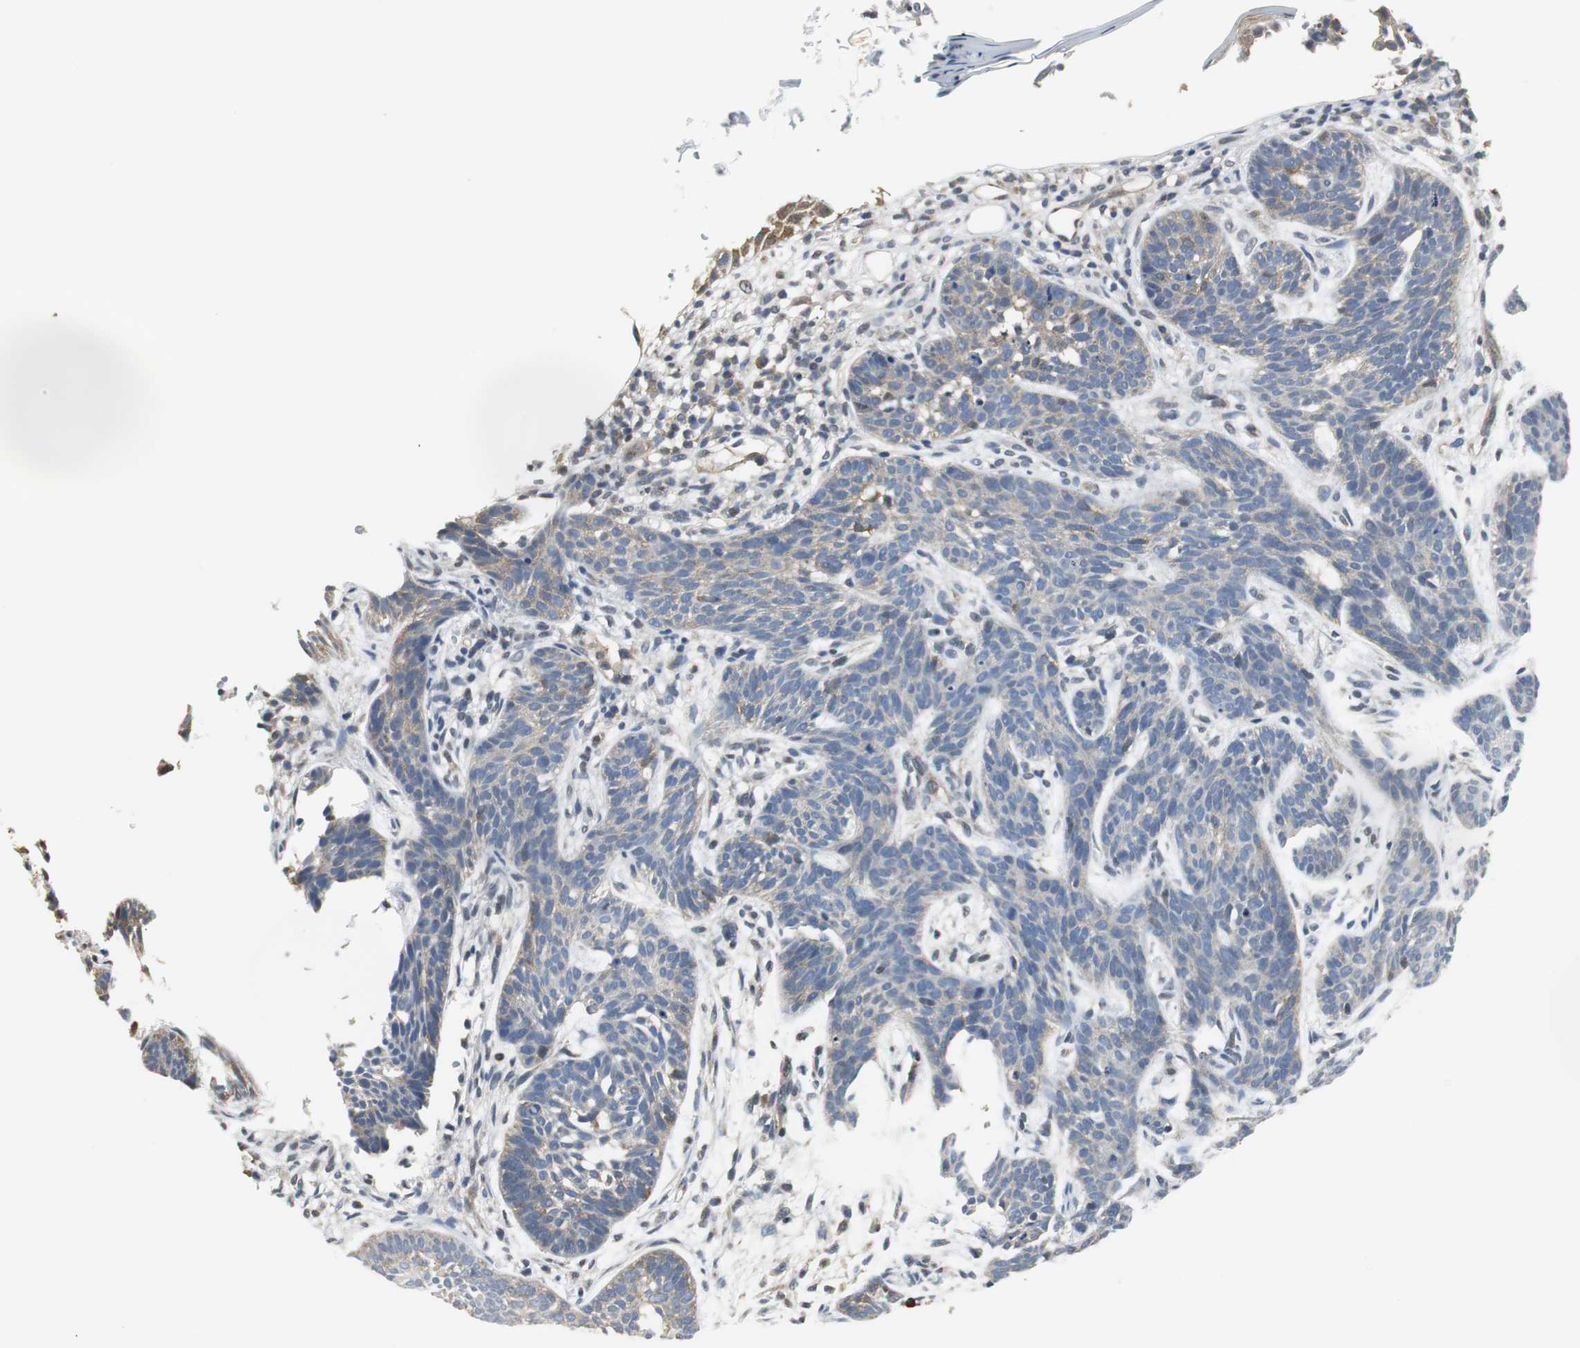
{"staining": {"intensity": "weak", "quantity": "25%-75%", "location": "cytoplasmic/membranous"}, "tissue": "skin cancer", "cell_type": "Tumor cells", "image_type": "cancer", "snomed": [{"axis": "morphology", "description": "Normal tissue, NOS"}, {"axis": "morphology", "description": "Basal cell carcinoma"}, {"axis": "topography", "description": "Skin"}], "caption": "Weak cytoplasmic/membranous staining is identified in approximately 25%-75% of tumor cells in basal cell carcinoma (skin).", "gene": "CCT5", "patient": {"sex": "female", "age": 69}}